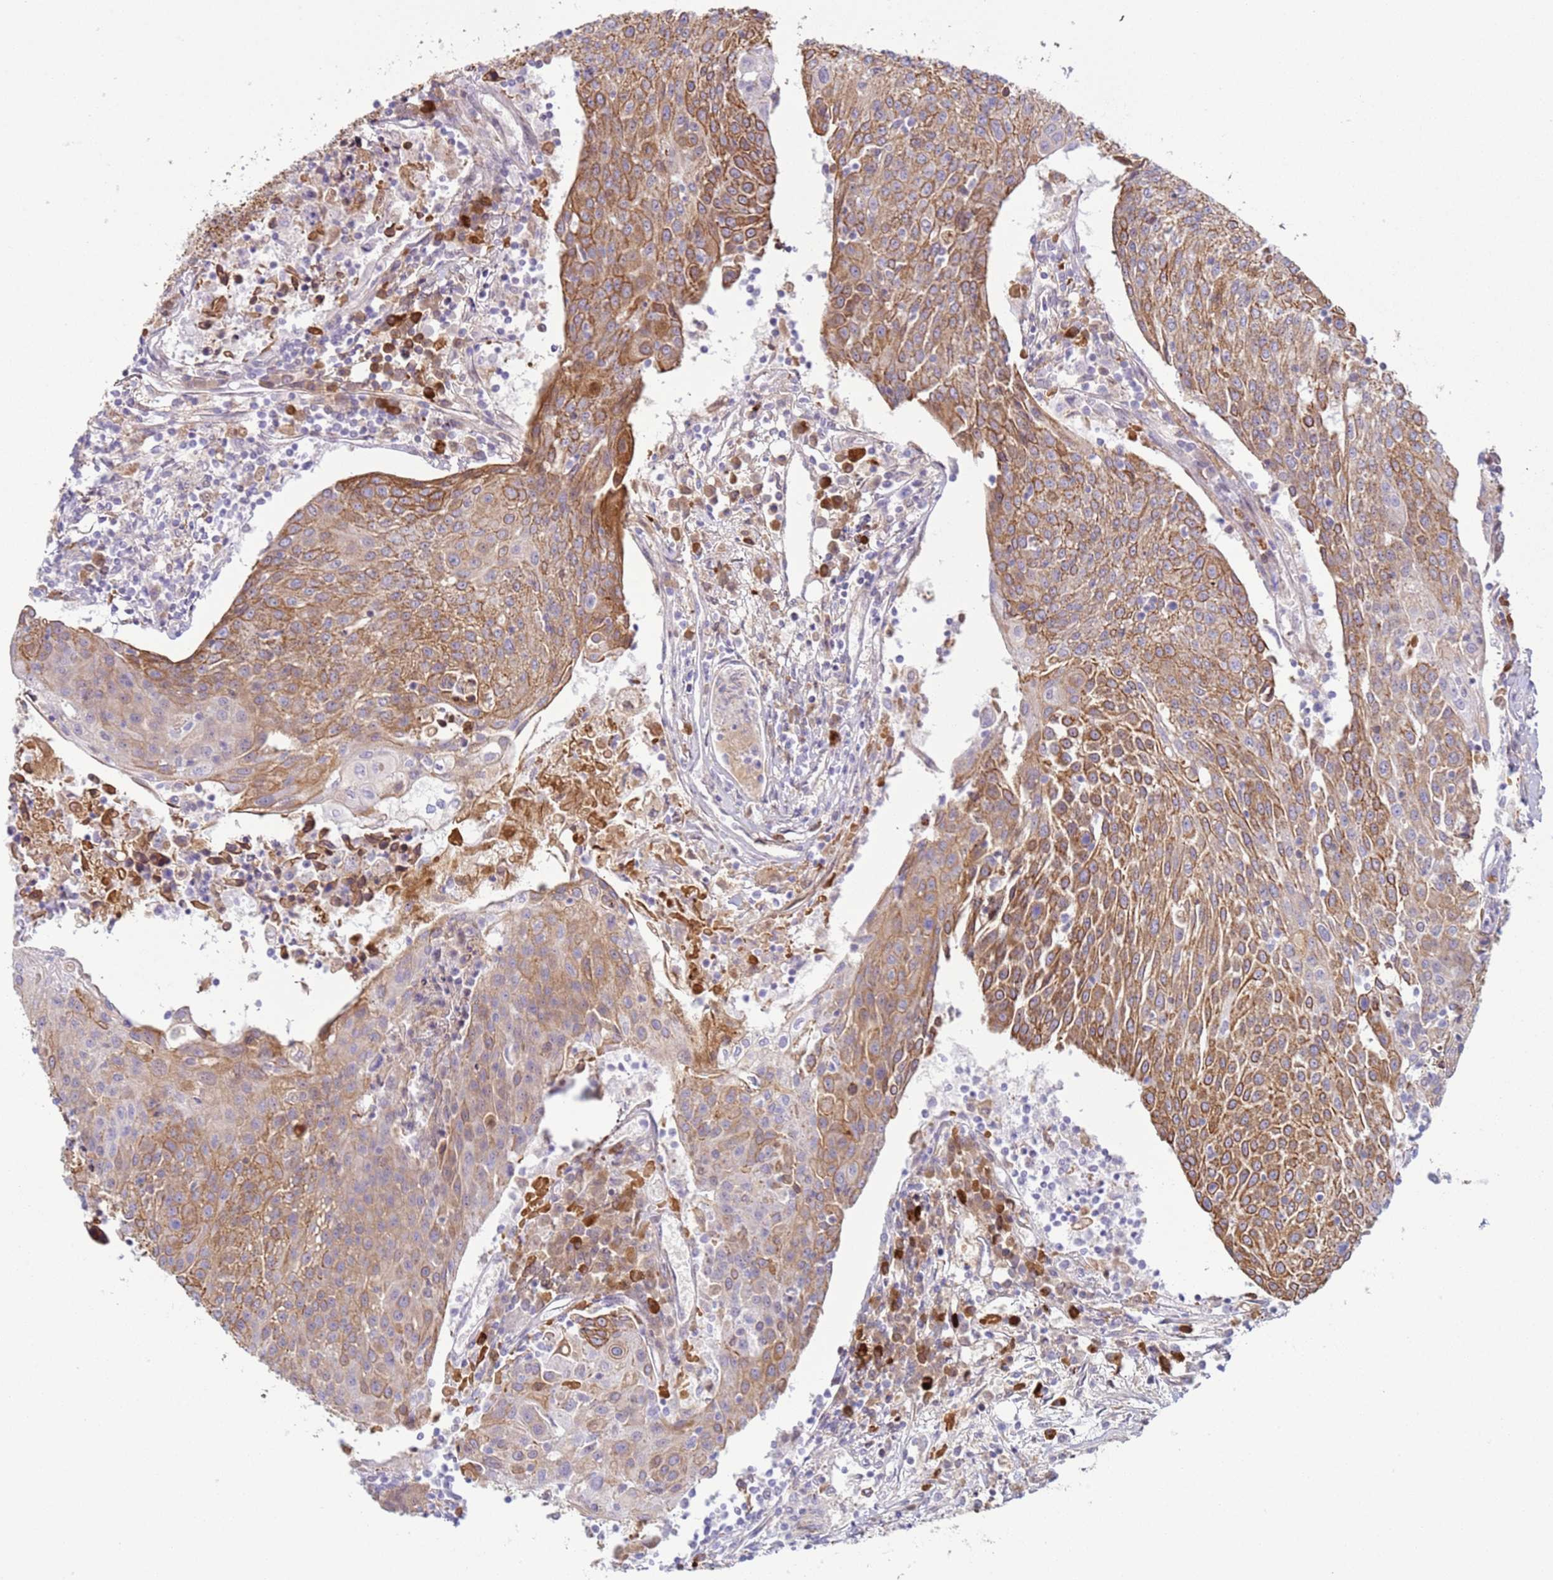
{"staining": {"intensity": "moderate", "quantity": "25%-75%", "location": "cytoplasmic/membranous"}, "tissue": "urothelial cancer", "cell_type": "Tumor cells", "image_type": "cancer", "snomed": [{"axis": "morphology", "description": "Urothelial carcinoma, High grade"}, {"axis": "topography", "description": "Urinary bladder"}], "caption": "Immunohistochemistry (IHC) photomicrograph of human urothelial carcinoma (high-grade) stained for a protein (brown), which displays medium levels of moderate cytoplasmic/membranous staining in approximately 25%-75% of tumor cells.", "gene": "NPAP1", "patient": {"sex": "female", "age": 85}}